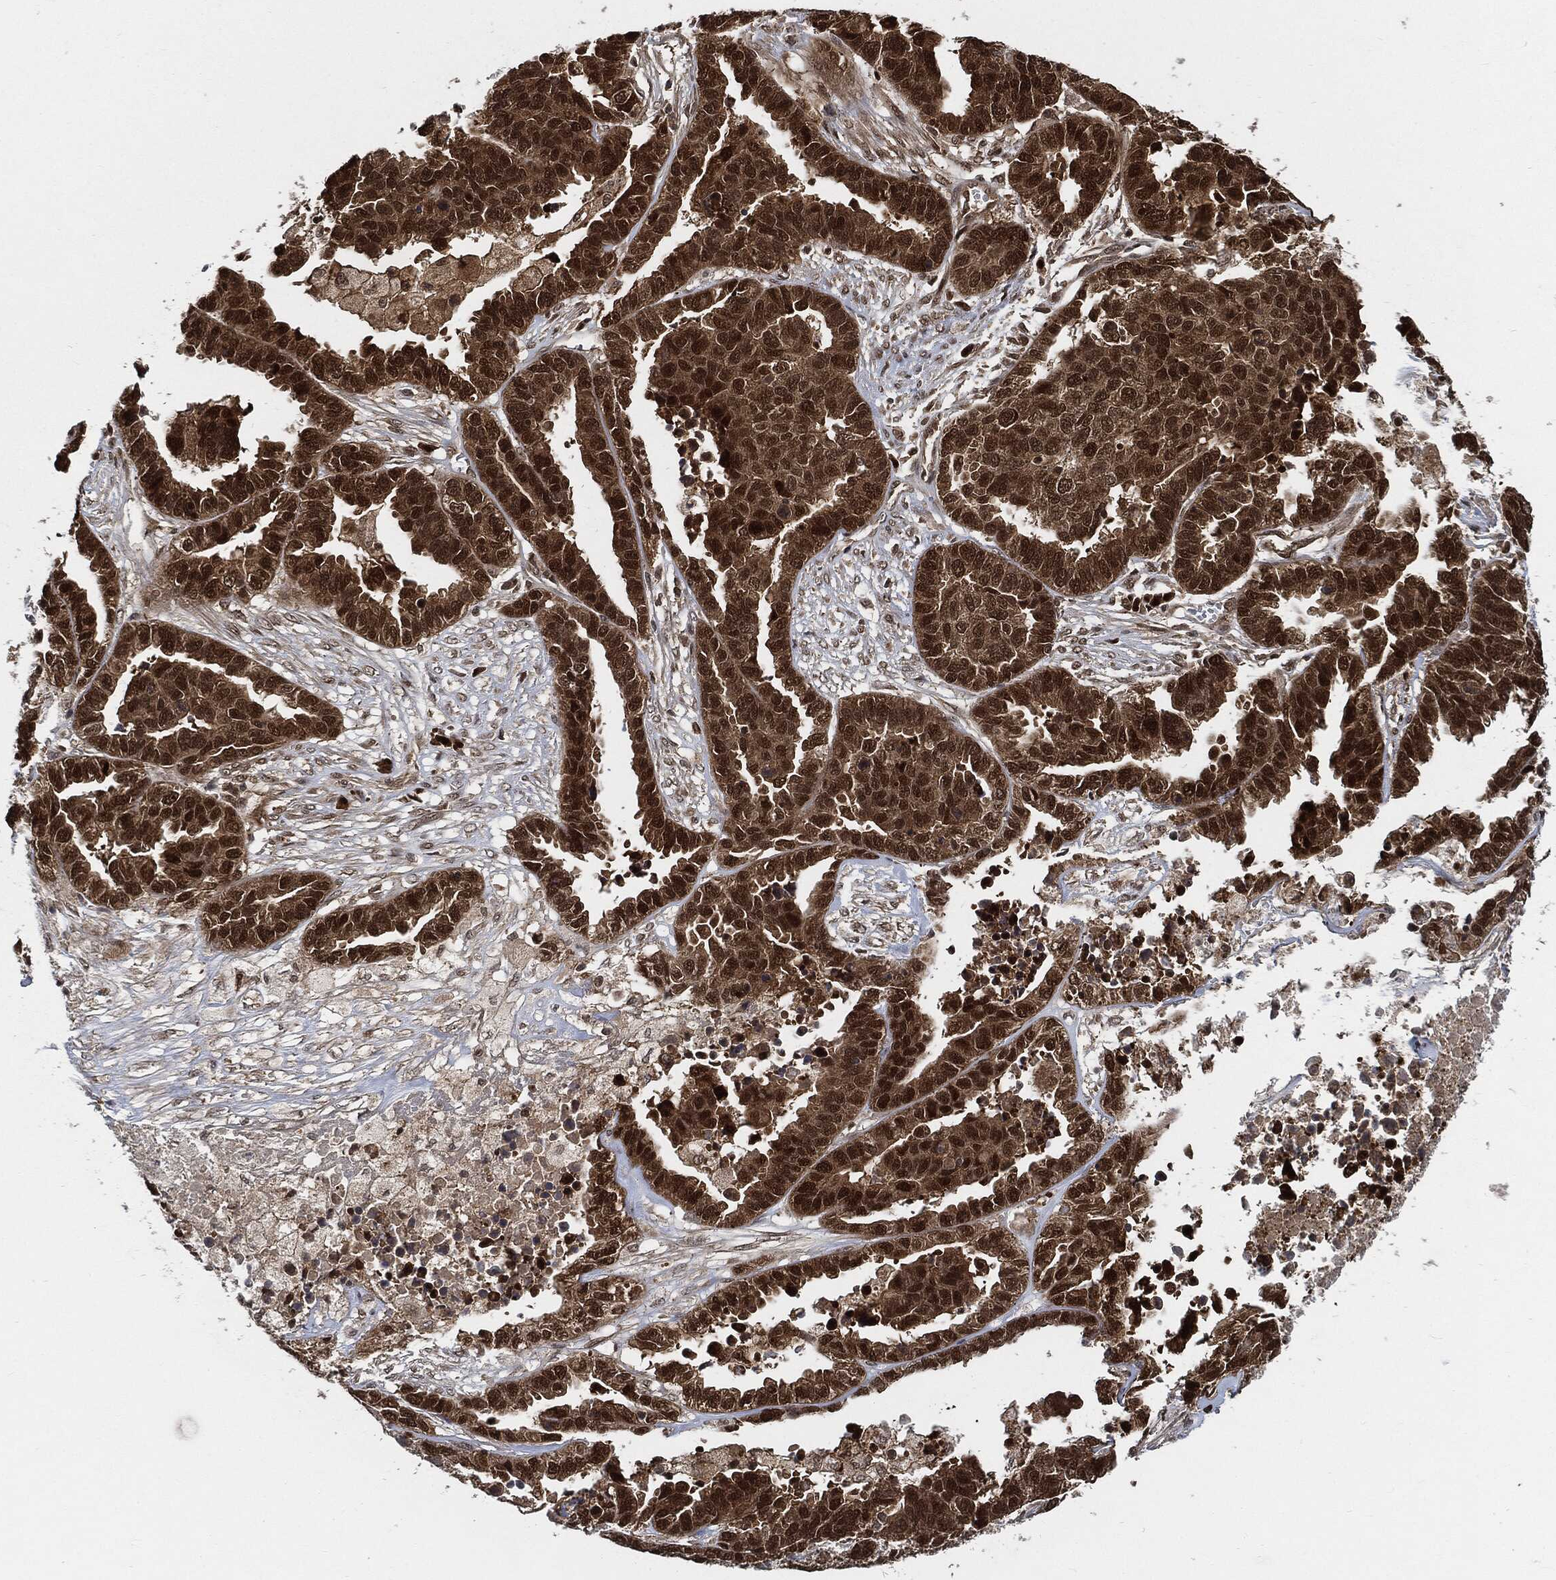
{"staining": {"intensity": "strong", "quantity": ">75%", "location": "cytoplasmic/membranous,nuclear"}, "tissue": "ovarian cancer", "cell_type": "Tumor cells", "image_type": "cancer", "snomed": [{"axis": "morphology", "description": "Cystadenocarcinoma, serous, NOS"}, {"axis": "topography", "description": "Ovary"}], "caption": "A photomicrograph of ovarian serous cystadenocarcinoma stained for a protein exhibits strong cytoplasmic/membranous and nuclear brown staining in tumor cells.", "gene": "CUTA", "patient": {"sex": "female", "age": 87}}